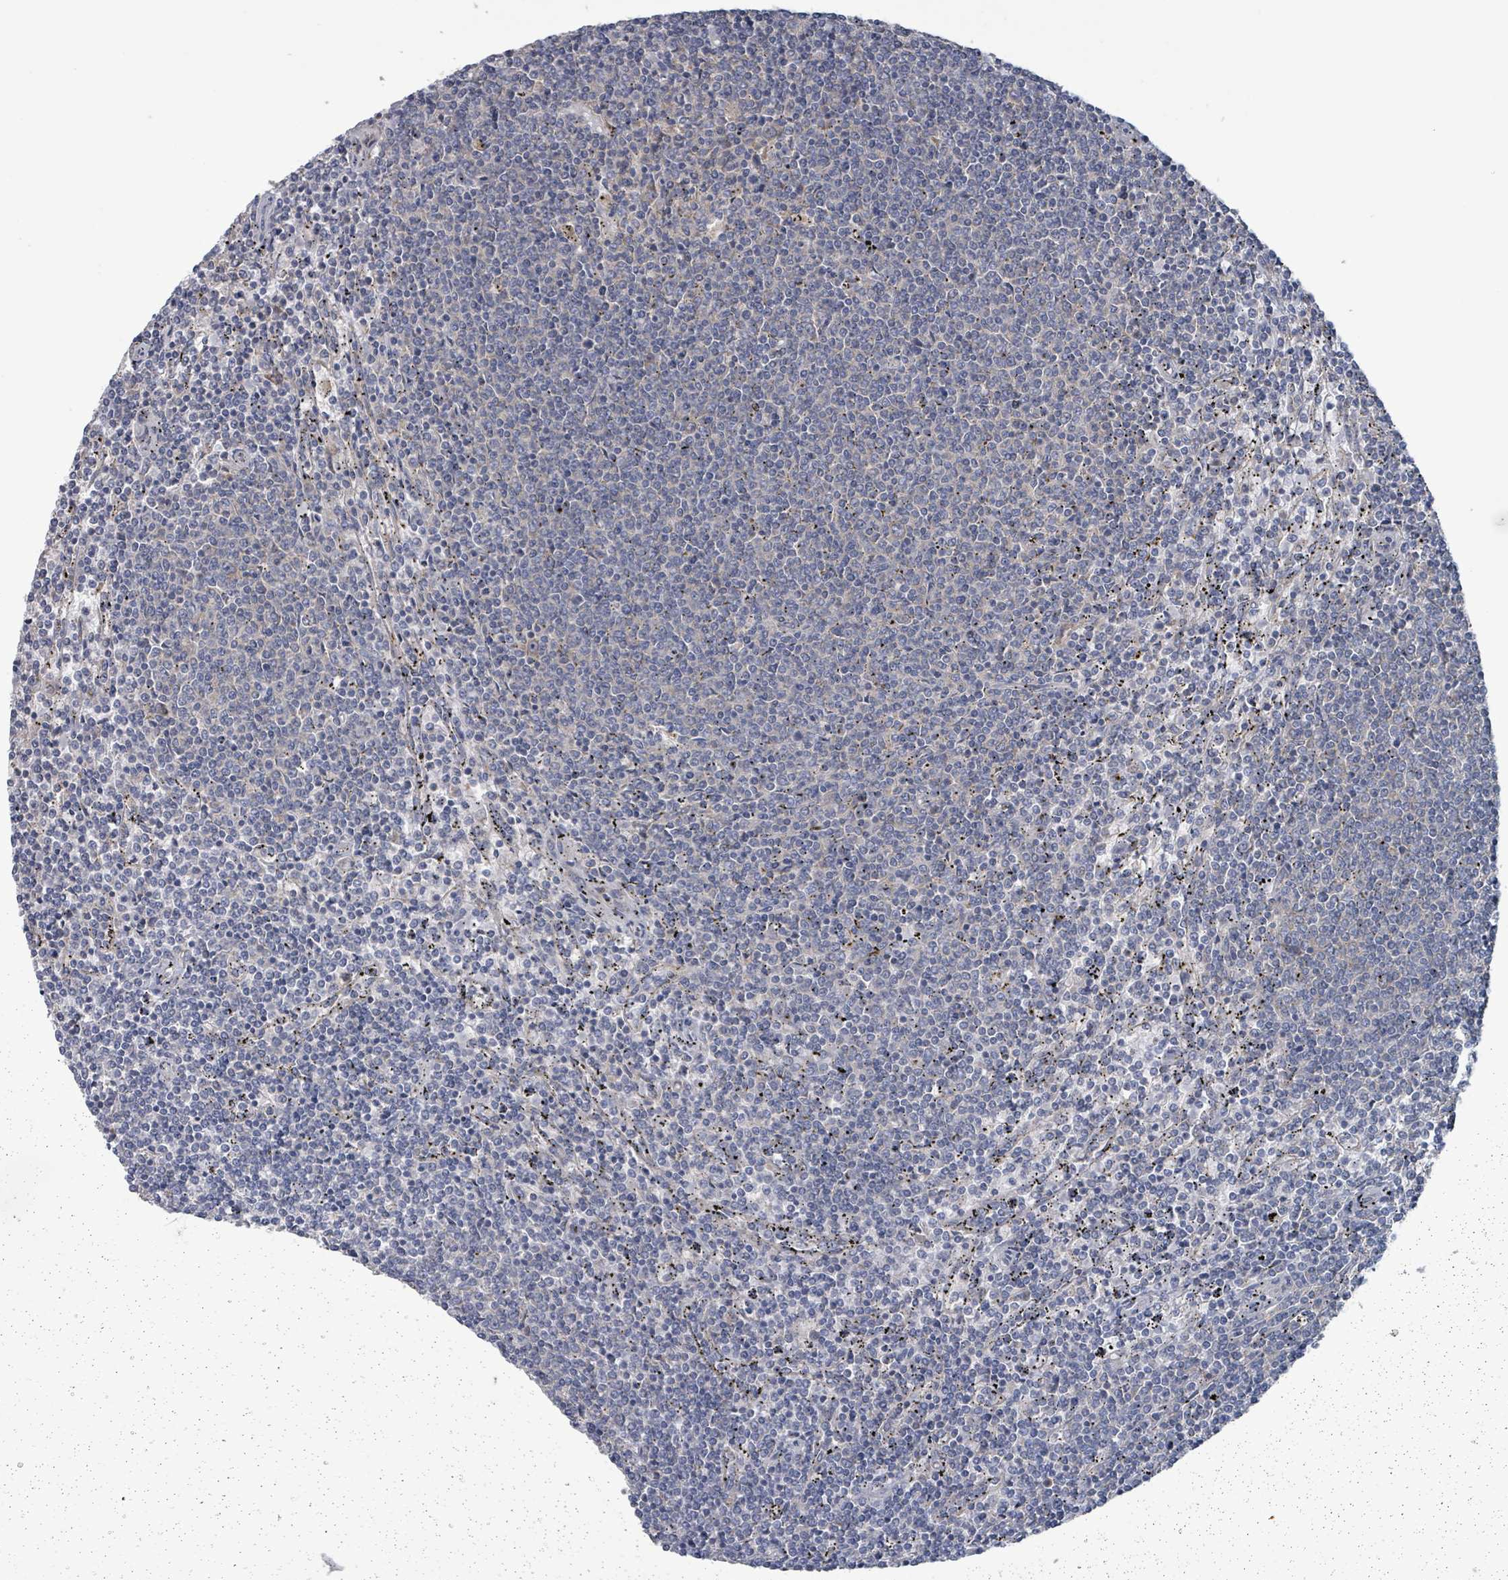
{"staining": {"intensity": "negative", "quantity": "none", "location": "none"}, "tissue": "lymphoma", "cell_type": "Tumor cells", "image_type": "cancer", "snomed": [{"axis": "morphology", "description": "Malignant lymphoma, non-Hodgkin's type, Low grade"}, {"axis": "topography", "description": "Spleen"}], "caption": "Immunohistochemistry of human lymphoma shows no expression in tumor cells. (Stains: DAB immunohistochemistry (IHC) with hematoxylin counter stain, Microscopy: brightfield microscopy at high magnification).", "gene": "RPL32", "patient": {"sex": "female", "age": 50}}